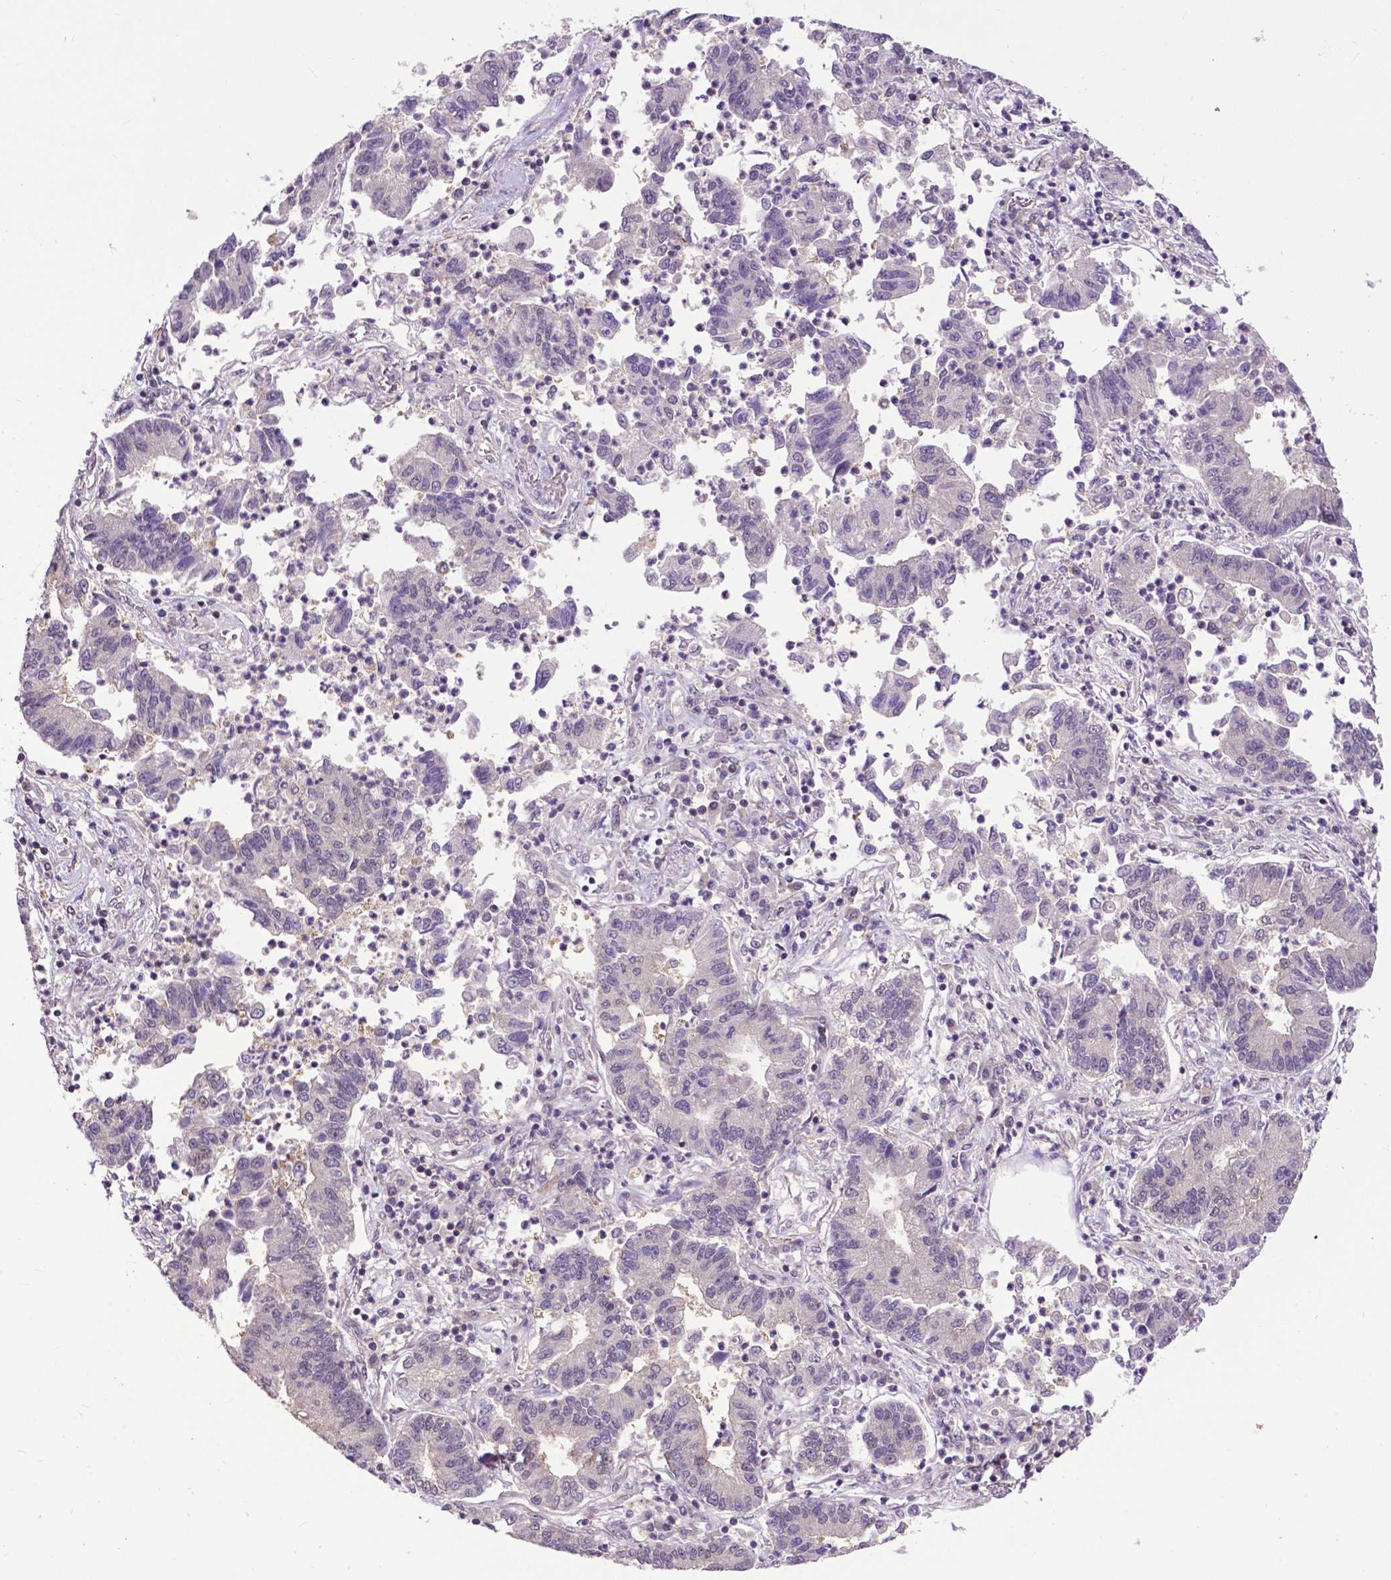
{"staining": {"intensity": "negative", "quantity": "none", "location": "none"}, "tissue": "lung cancer", "cell_type": "Tumor cells", "image_type": "cancer", "snomed": [{"axis": "morphology", "description": "Adenocarcinoma, NOS"}, {"axis": "topography", "description": "Lung"}], "caption": "DAB immunohistochemical staining of human lung cancer reveals no significant staining in tumor cells. (Immunohistochemistry, brightfield microscopy, high magnification).", "gene": "OTUB1", "patient": {"sex": "female", "age": 57}}